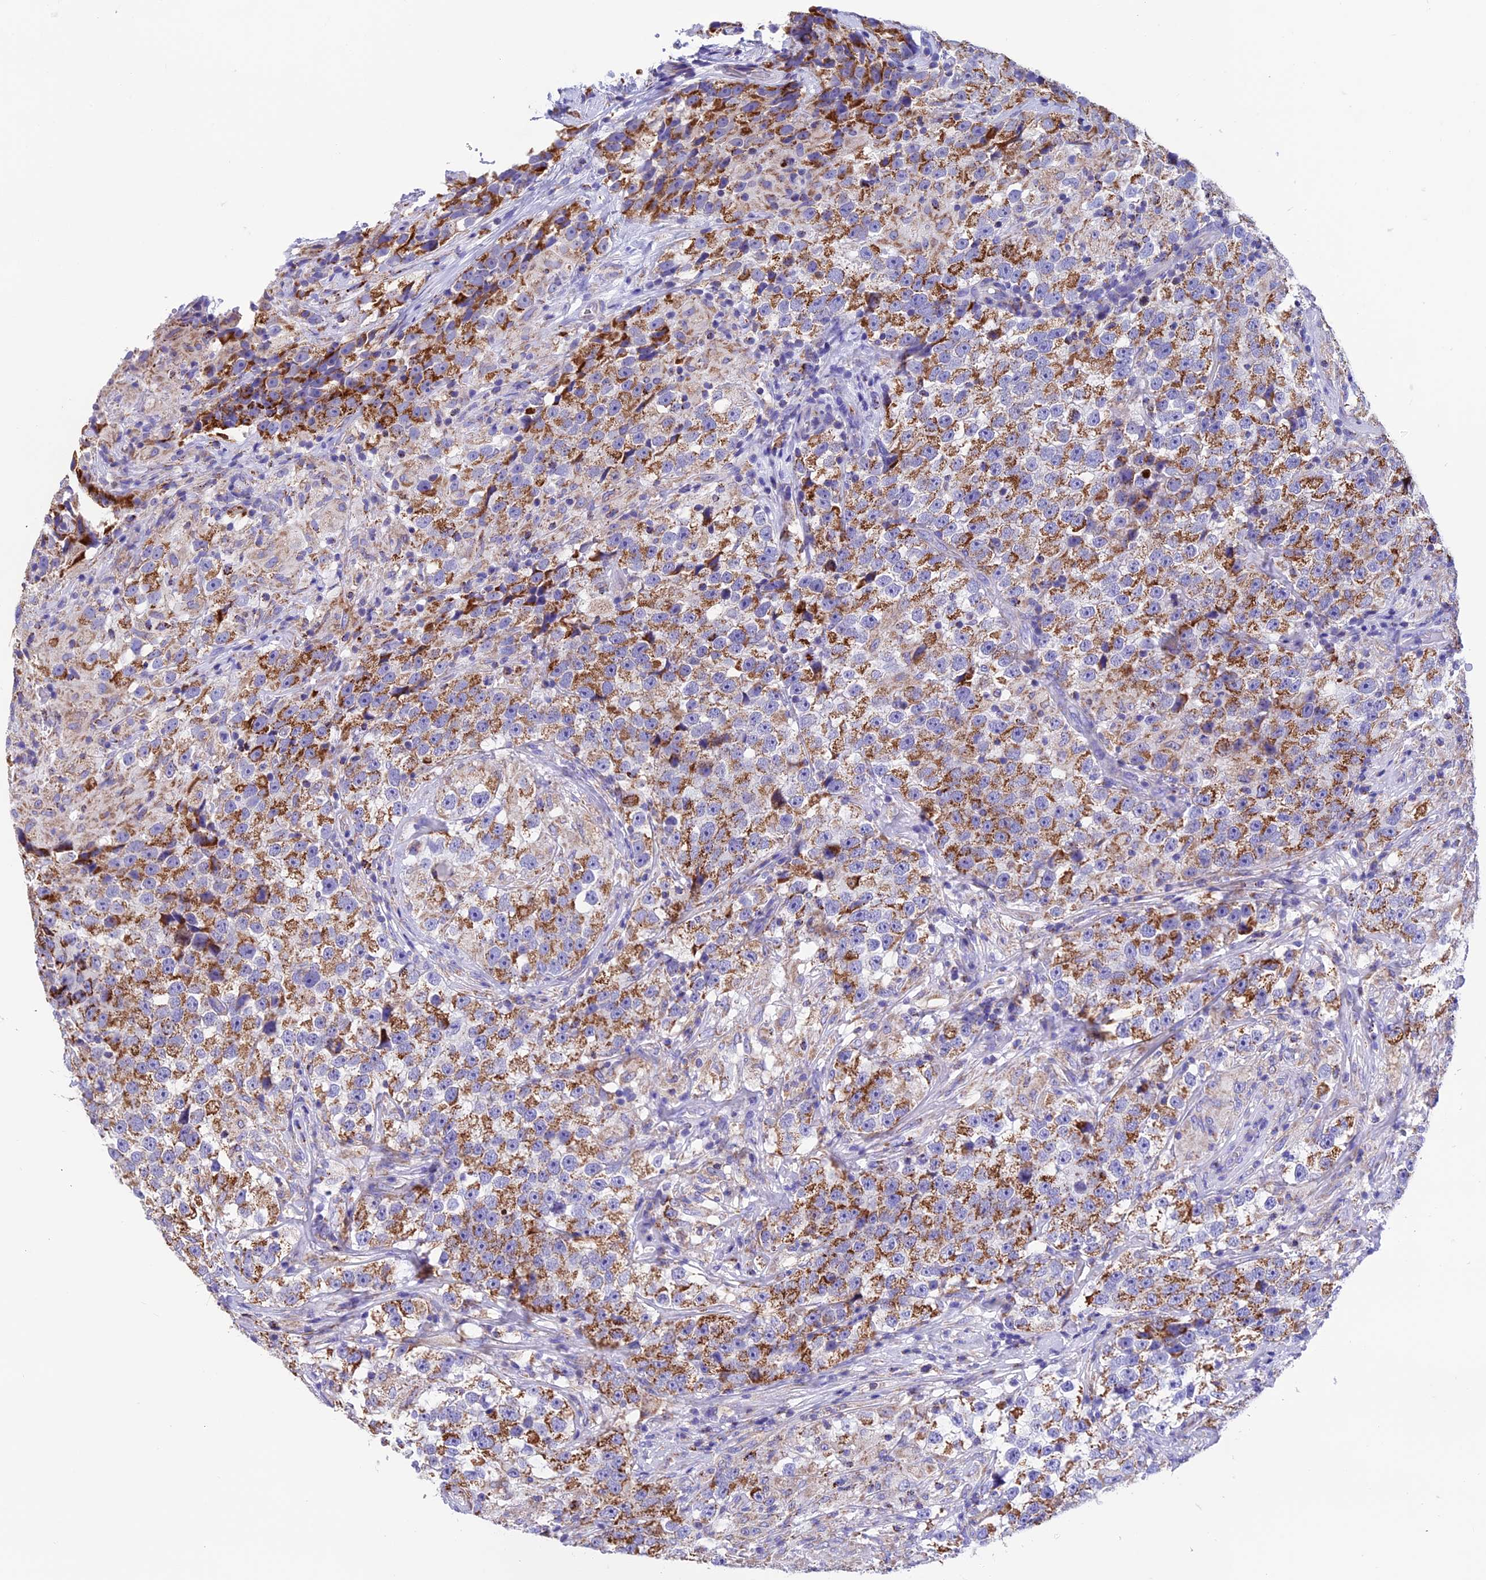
{"staining": {"intensity": "moderate", "quantity": "25%-75%", "location": "cytoplasmic/membranous"}, "tissue": "testis cancer", "cell_type": "Tumor cells", "image_type": "cancer", "snomed": [{"axis": "morphology", "description": "Seminoma, NOS"}, {"axis": "topography", "description": "Testis"}], "caption": "The photomicrograph demonstrates immunohistochemical staining of testis cancer (seminoma). There is moderate cytoplasmic/membranous expression is identified in approximately 25%-75% of tumor cells.", "gene": "SLC8B1", "patient": {"sex": "male", "age": 46}}